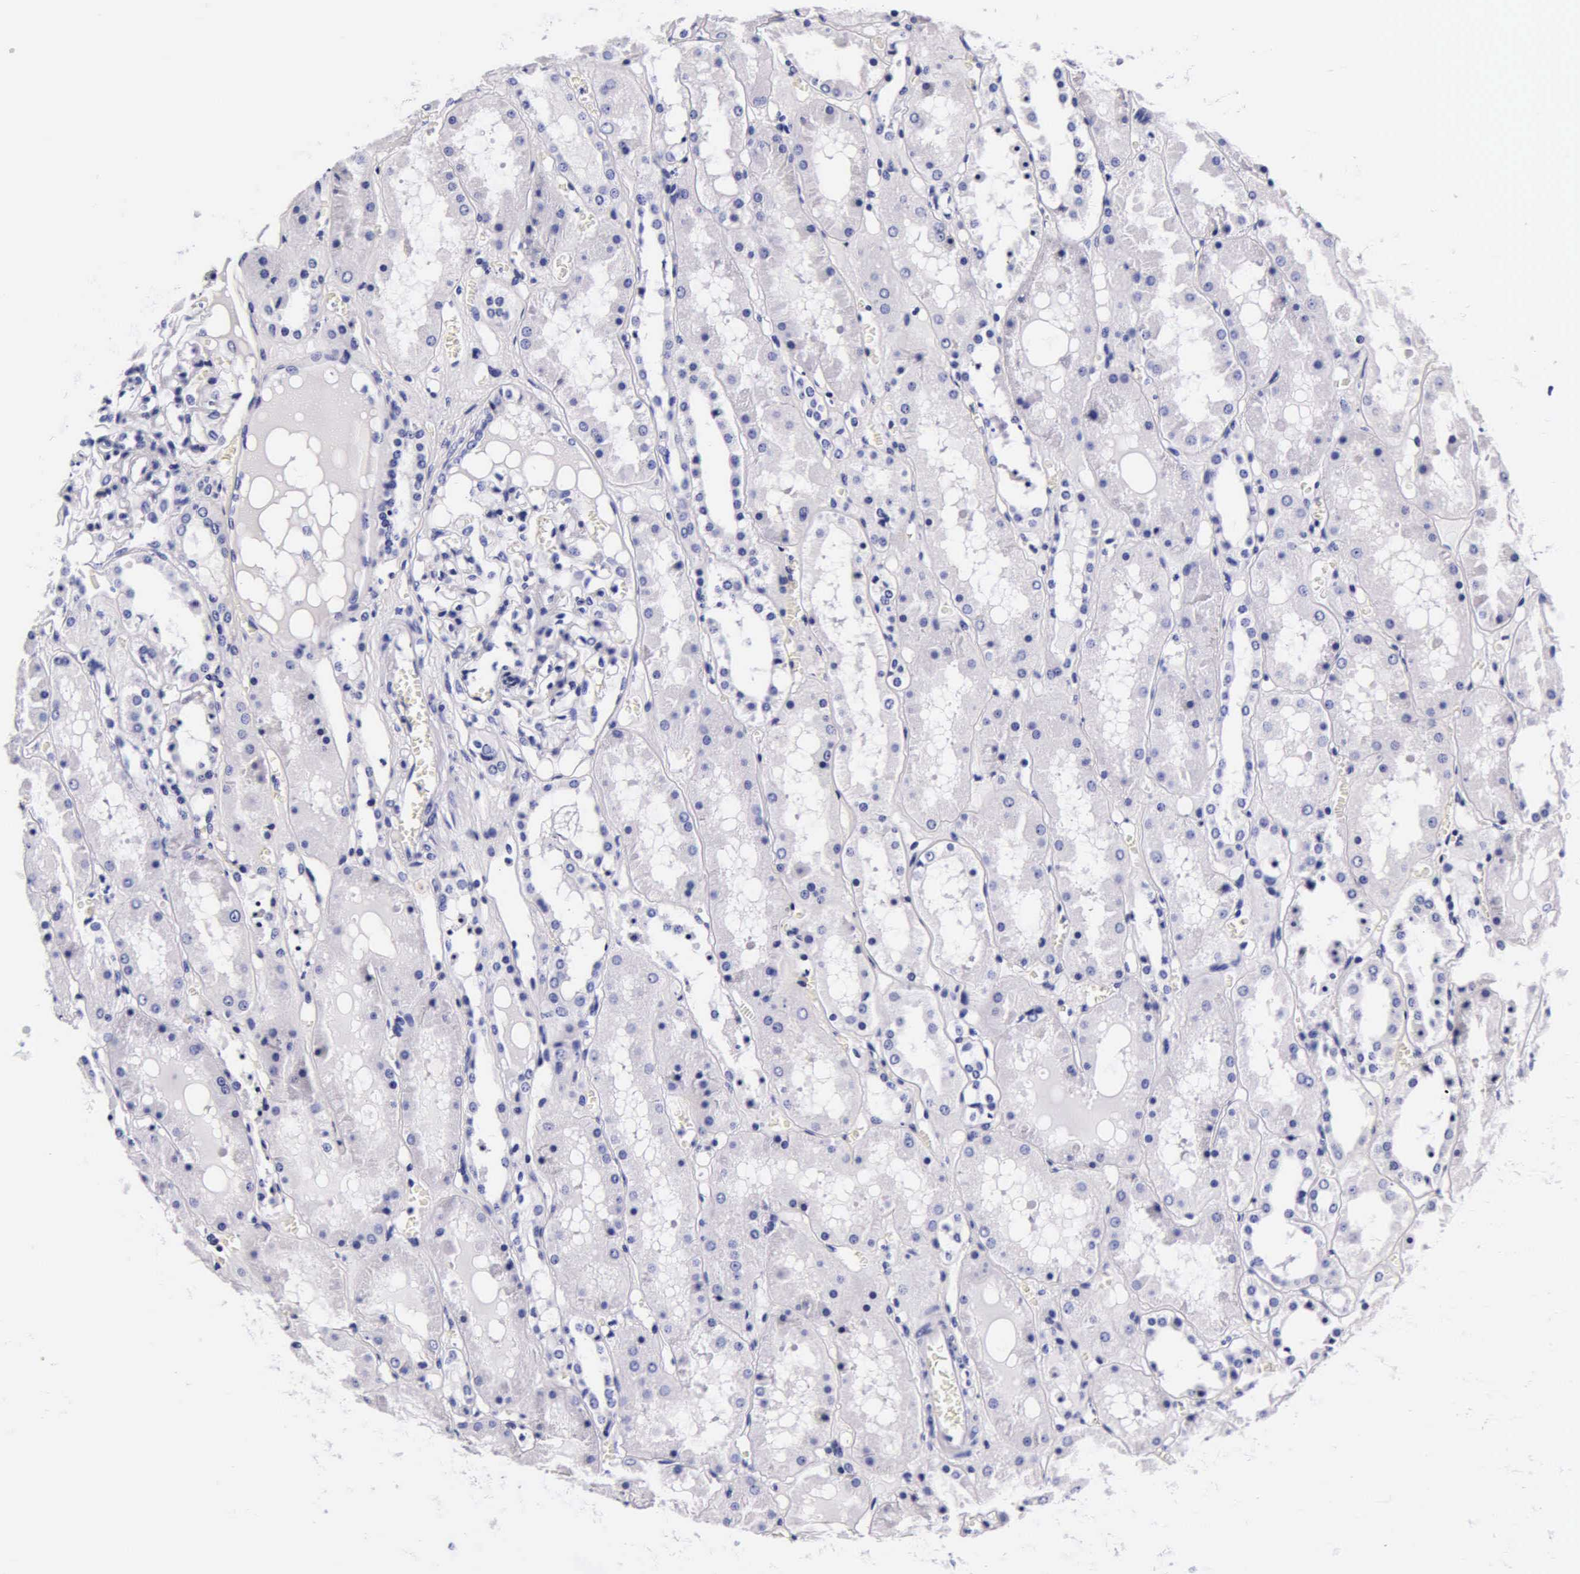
{"staining": {"intensity": "negative", "quantity": "none", "location": "none"}, "tissue": "kidney", "cell_type": "Cells in glomeruli", "image_type": "normal", "snomed": [{"axis": "morphology", "description": "Normal tissue, NOS"}, {"axis": "topography", "description": "Kidney"}], "caption": "Cells in glomeruli show no significant expression in normal kidney. (Stains: DAB immunohistochemistry (IHC) with hematoxylin counter stain, Microscopy: brightfield microscopy at high magnification).", "gene": "DGCR2", "patient": {"sex": "male", "age": 36}}